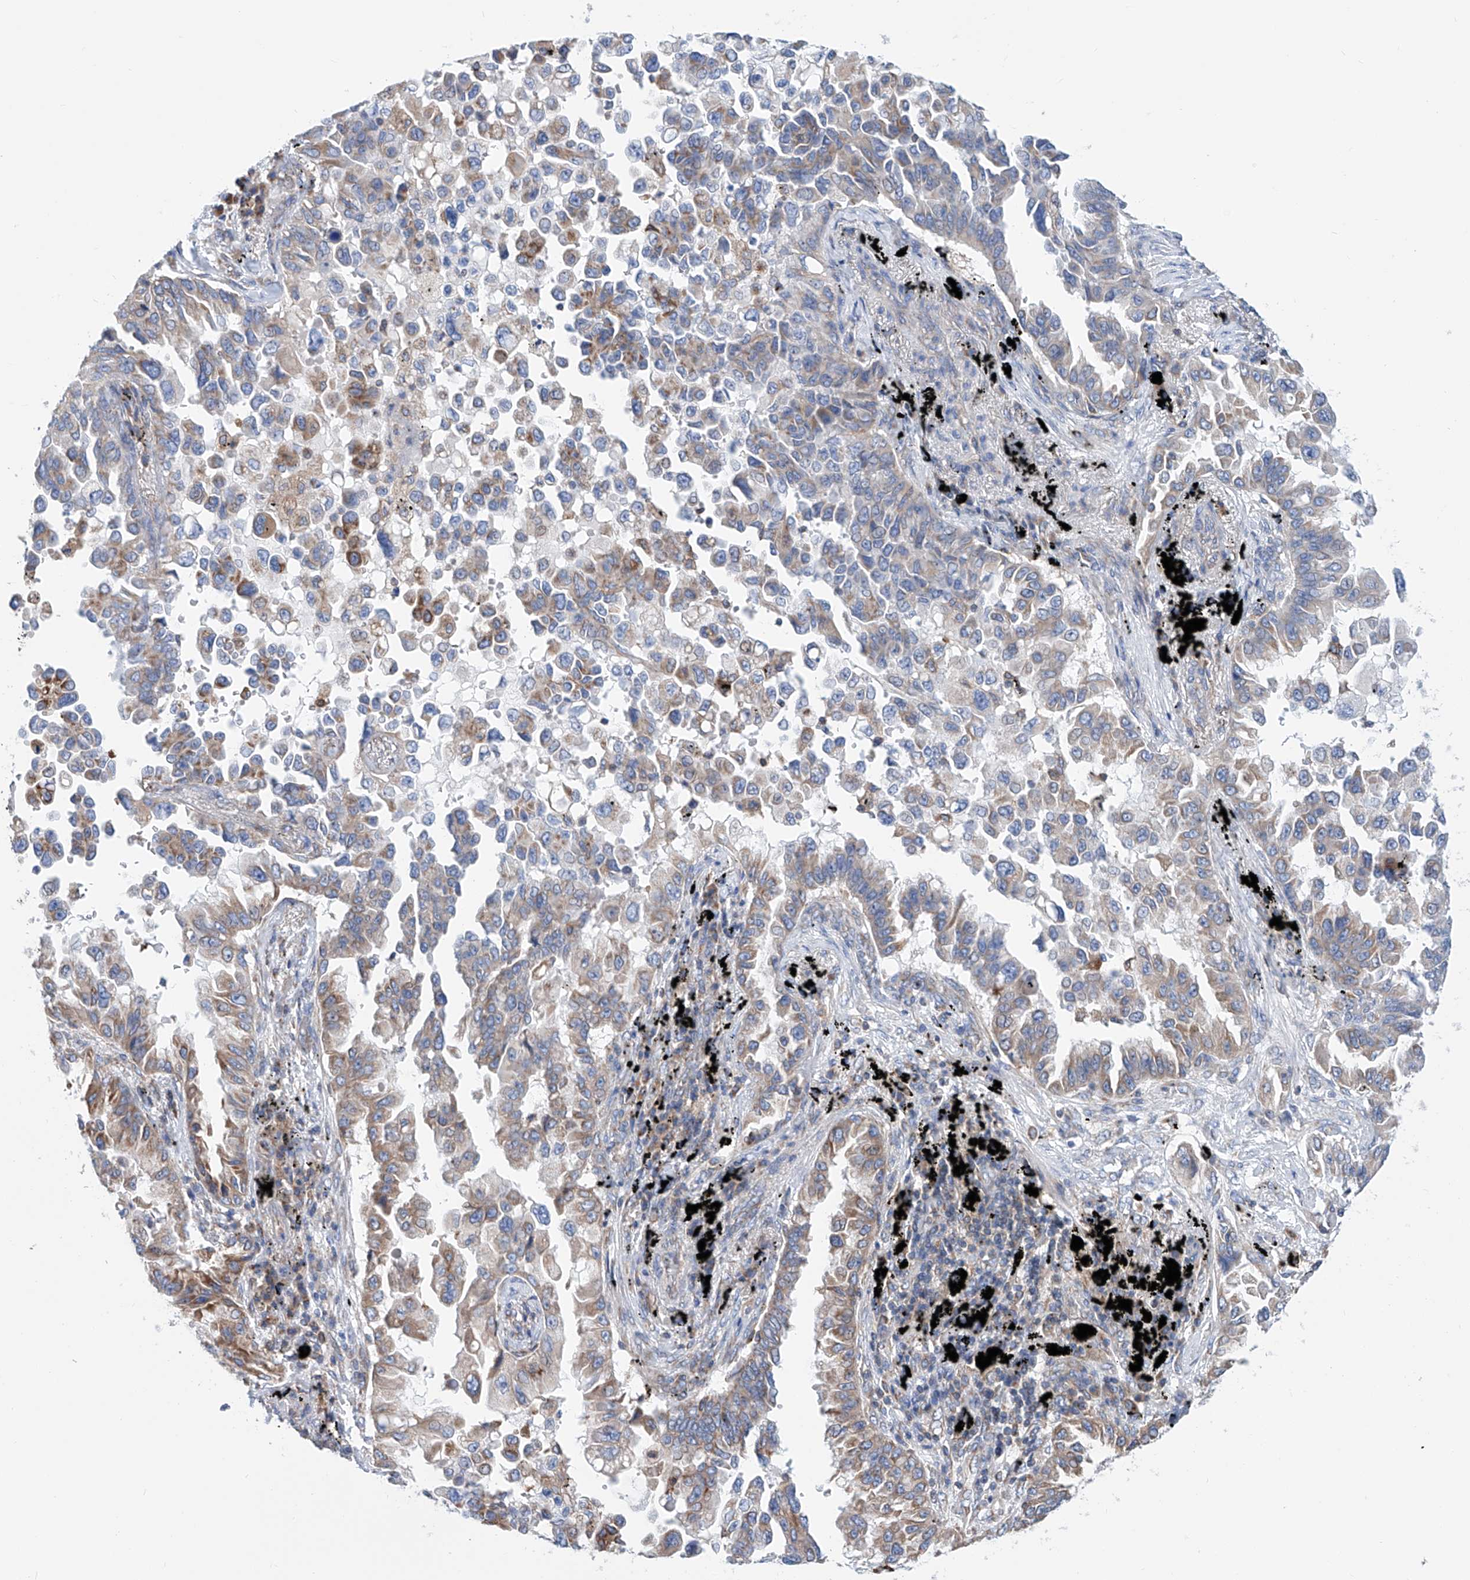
{"staining": {"intensity": "moderate", "quantity": "<25%", "location": "cytoplasmic/membranous"}, "tissue": "lung cancer", "cell_type": "Tumor cells", "image_type": "cancer", "snomed": [{"axis": "morphology", "description": "Adenocarcinoma, NOS"}, {"axis": "topography", "description": "Lung"}], "caption": "There is low levels of moderate cytoplasmic/membranous positivity in tumor cells of lung cancer (adenocarcinoma), as demonstrated by immunohistochemical staining (brown color).", "gene": "MAD2L1", "patient": {"sex": "female", "age": 67}}